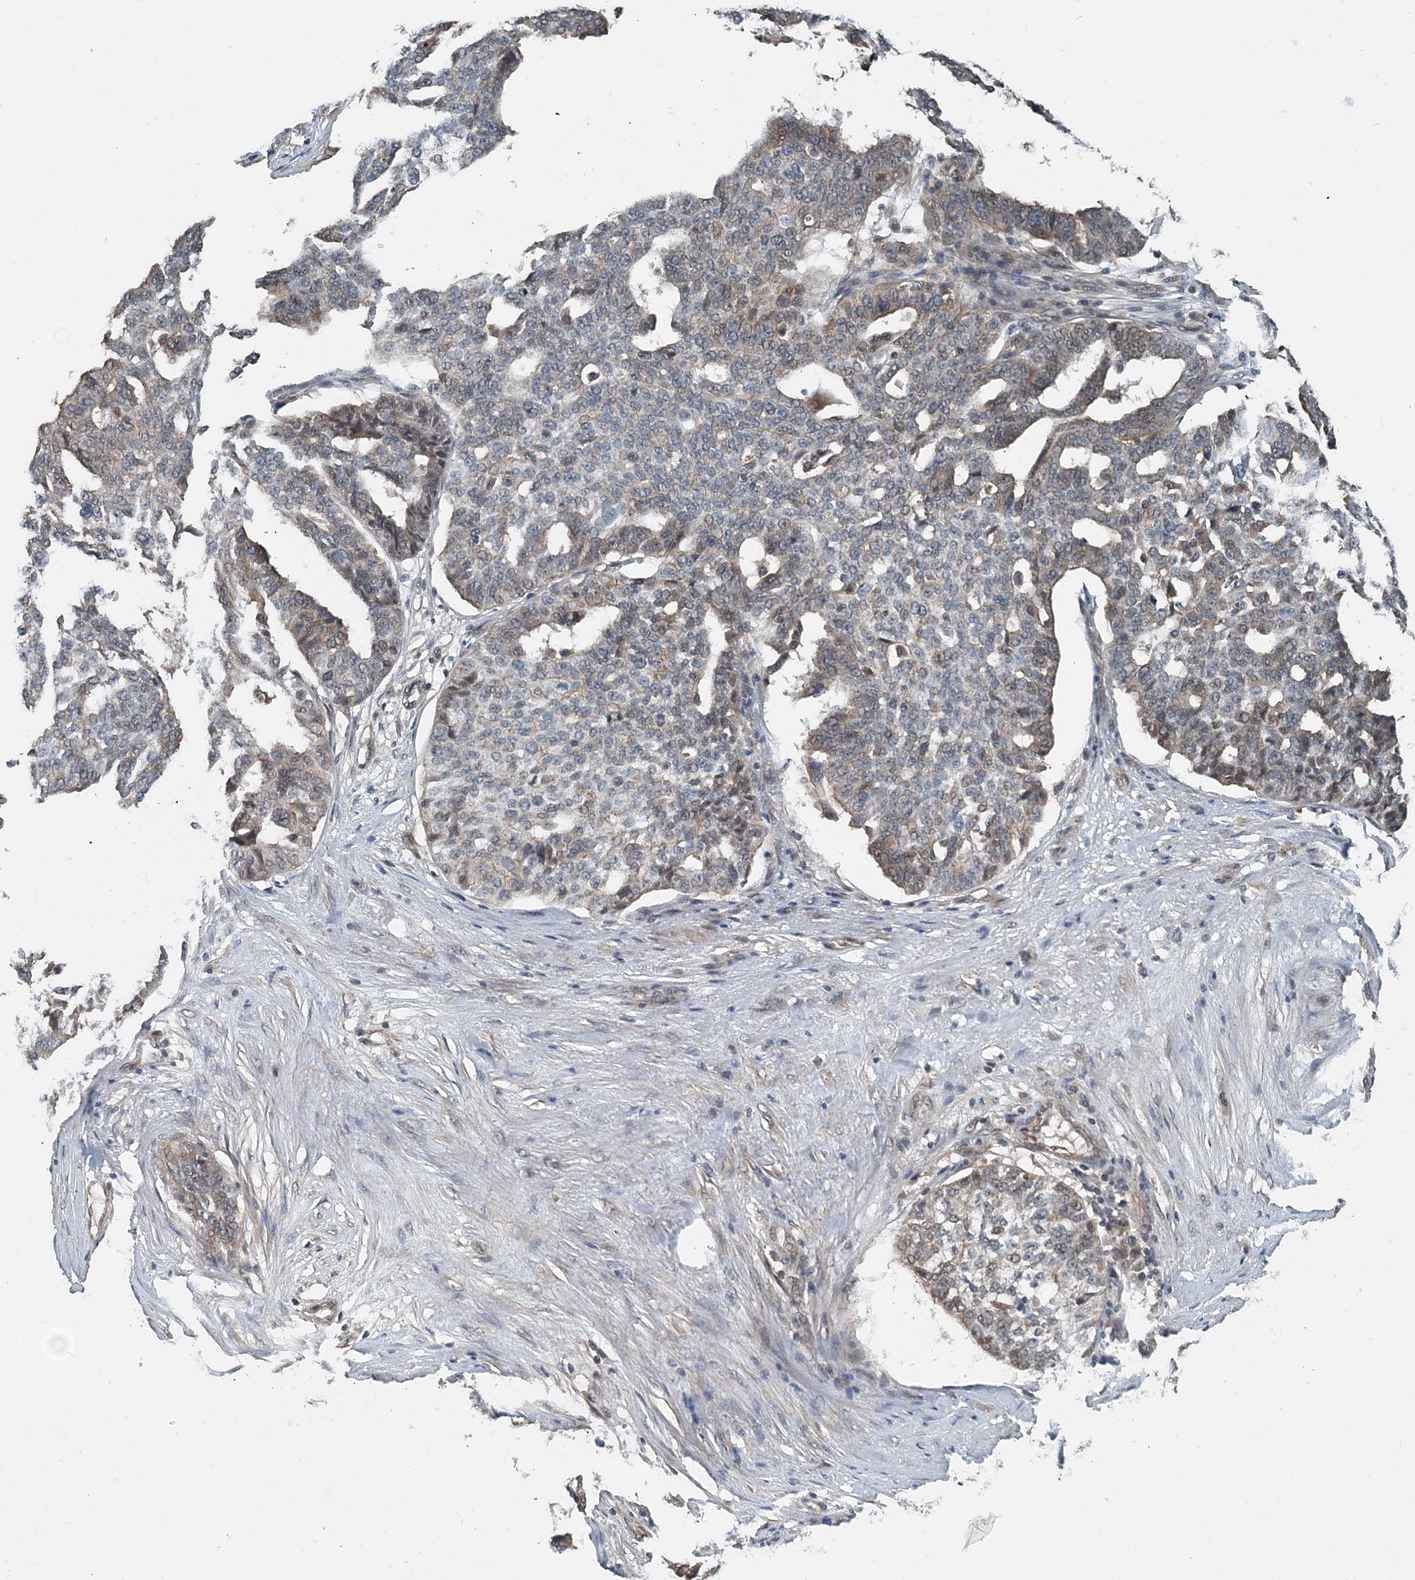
{"staining": {"intensity": "weak", "quantity": "25%-75%", "location": "cytoplasmic/membranous"}, "tissue": "ovarian cancer", "cell_type": "Tumor cells", "image_type": "cancer", "snomed": [{"axis": "morphology", "description": "Cystadenocarcinoma, serous, NOS"}, {"axis": "topography", "description": "Ovary"}], "caption": "Serous cystadenocarcinoma (ovarian) stained with a brown dye demonstrates weak cytoplasmic/membranous positive positivity in about 25%-75% of tumor cells.", "gene": "SMPD3", "patient": {"sex": "female", "age": 59}}